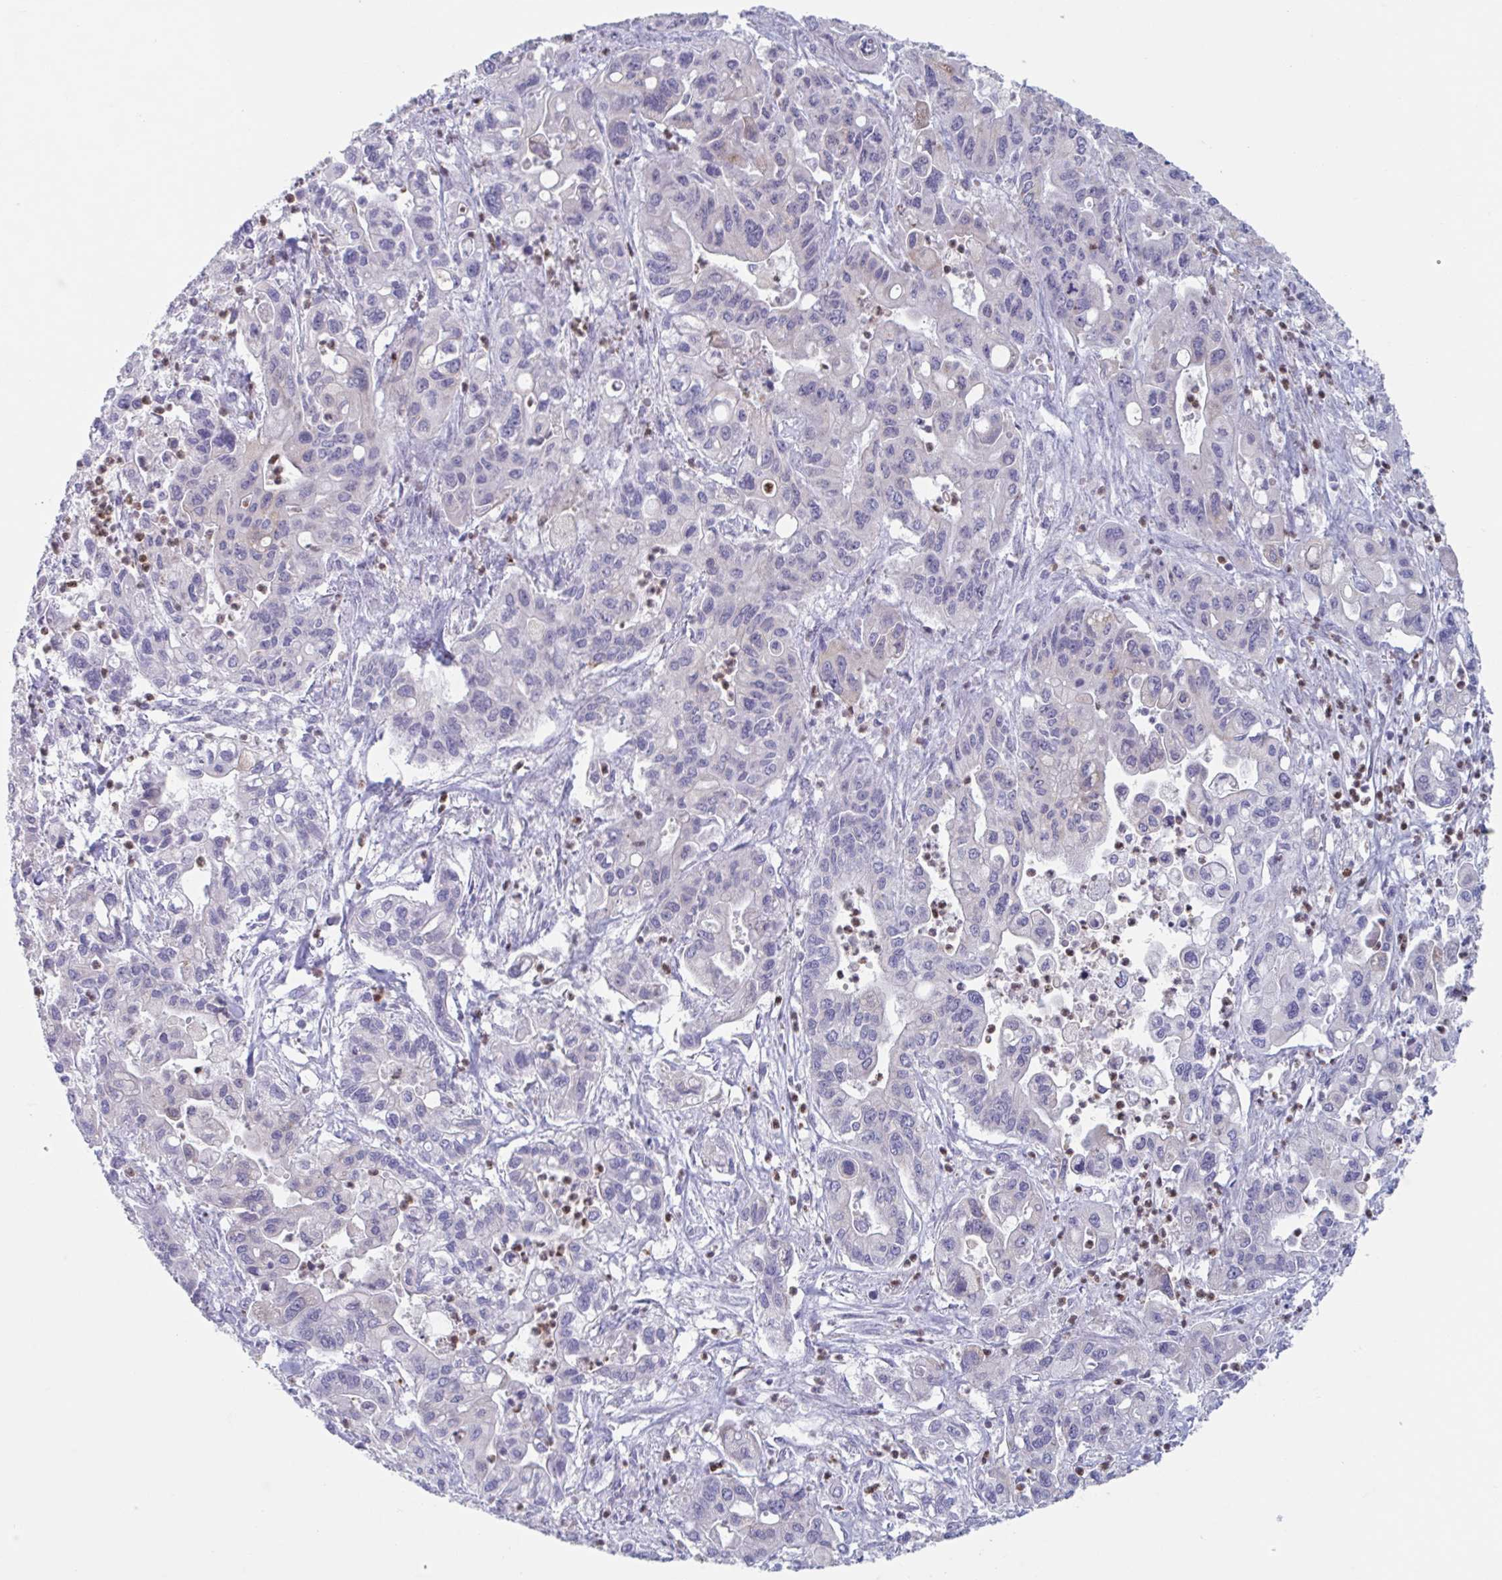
{"staining": {"intensity": "negative", "quantity": "none", "location": "none"}, "tissue": "pancreatic cancer", "cell_type": "Tumor cells", "image_type": "cancer", "snomed": [{"axis": "morphology", "description": "Adenocarcinoma, NOS"}, {"axis": "topography", "description": "Pancreas"}], "caption": "DAB immunohistochemical staining of pancreatic cancer reveals no significant expression in tumor cells.", "gene": "CYP4F11", "patient": {"sex": "male", "age": 62}}